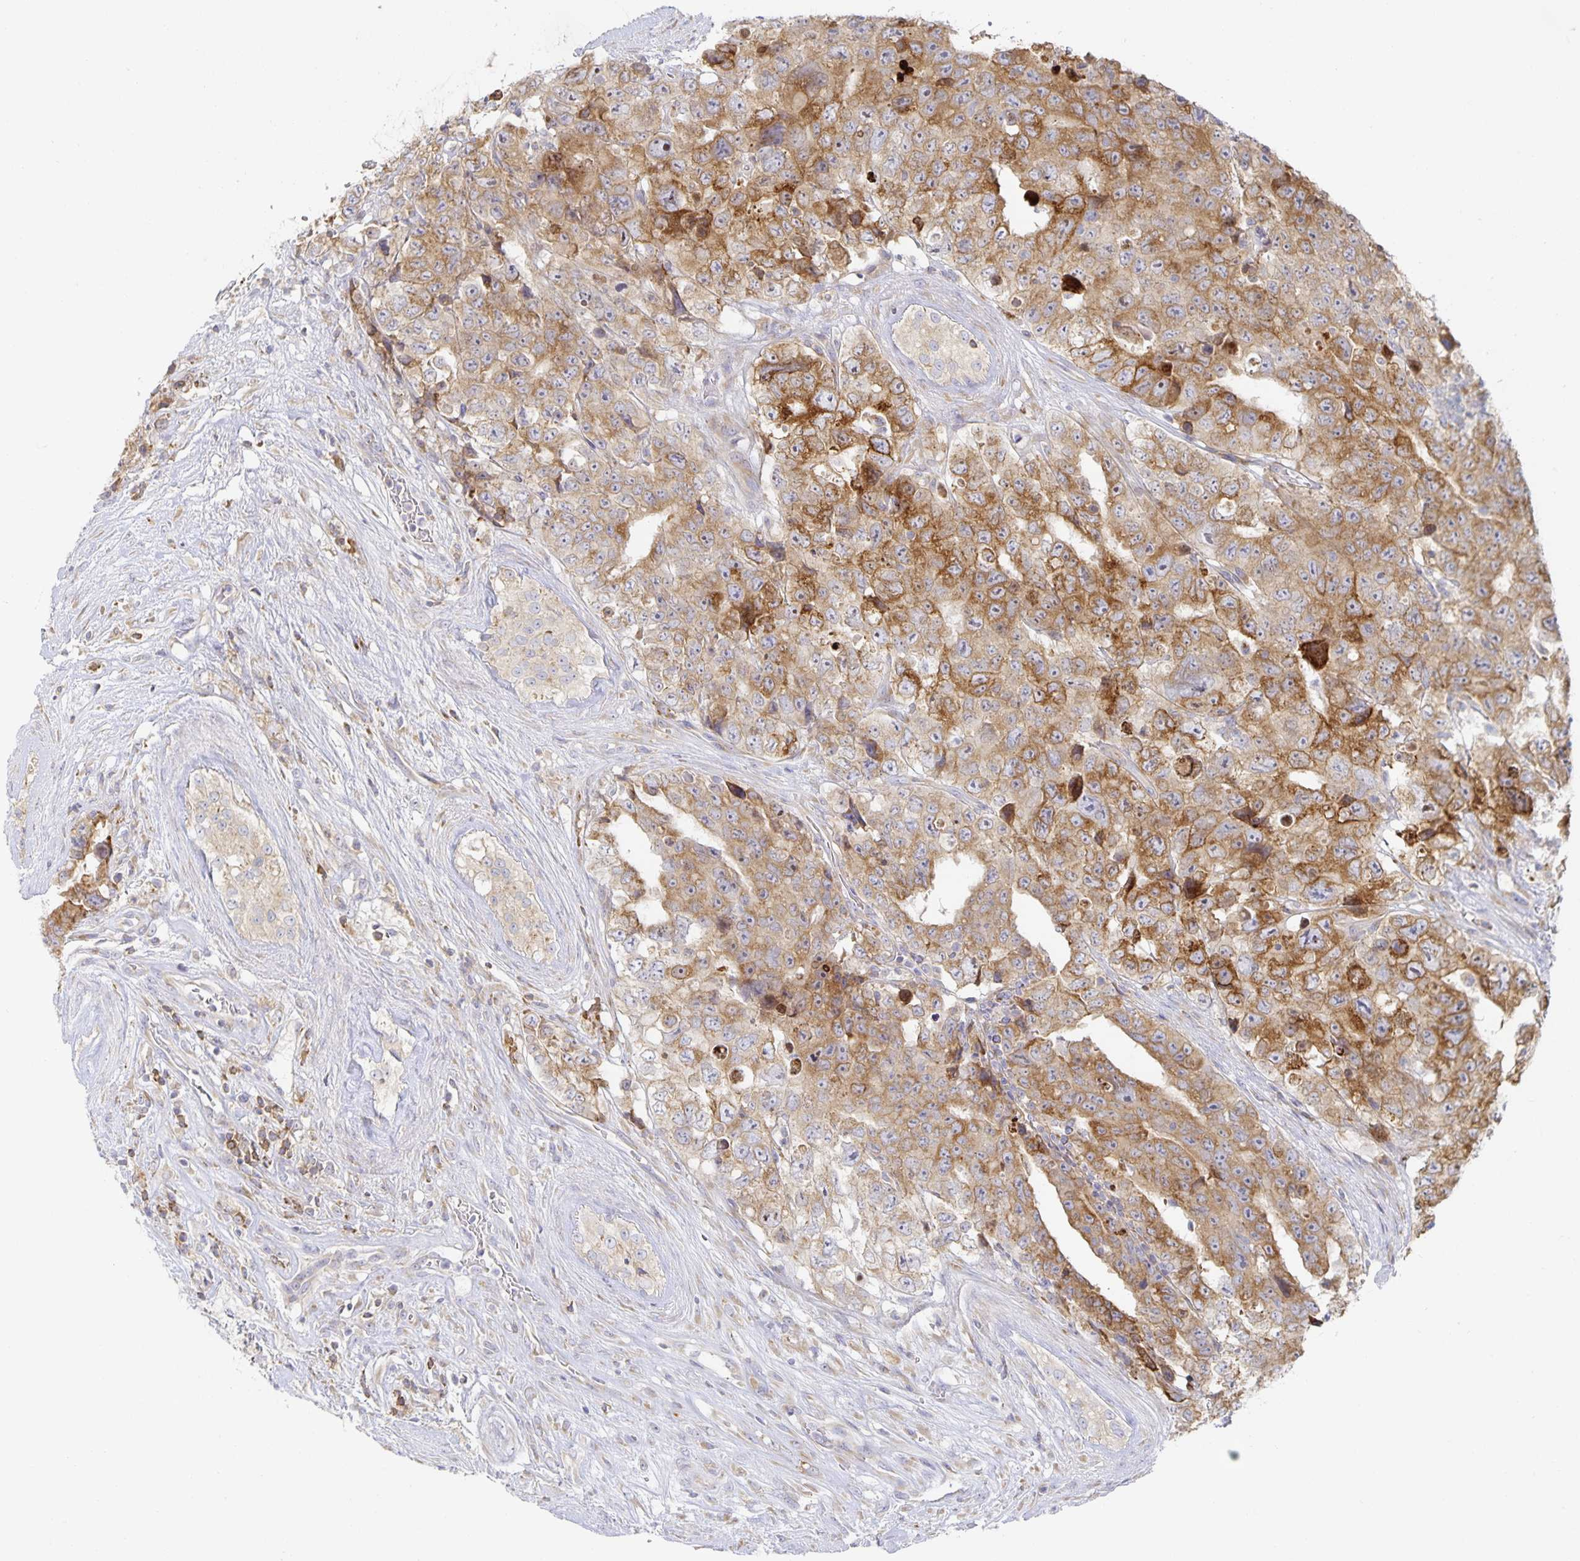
{"staining": {"intensity": "moderate", "quantity": ">75%", "location": "cytoplasmic/membranous"}, "tissue": "testis cancer", "cell_type": "Tumor cells", "image_type": "cancer", "snomed": [{"axis": "morphology", "description": "Carcinoma, Embryonal, NOS"}, {"axis": "topography", "description": "Testis"}], "caption": "Immunohistochemistry histopathology image of human testis embryonal carcinoma stained for a protein (brown), which shows medium levels of moderate cytoplasmic/membranous positivity in about >75% of tumor cells.", "gene": "NOMO1", "patient": {"sex": "male", "age": 24}}